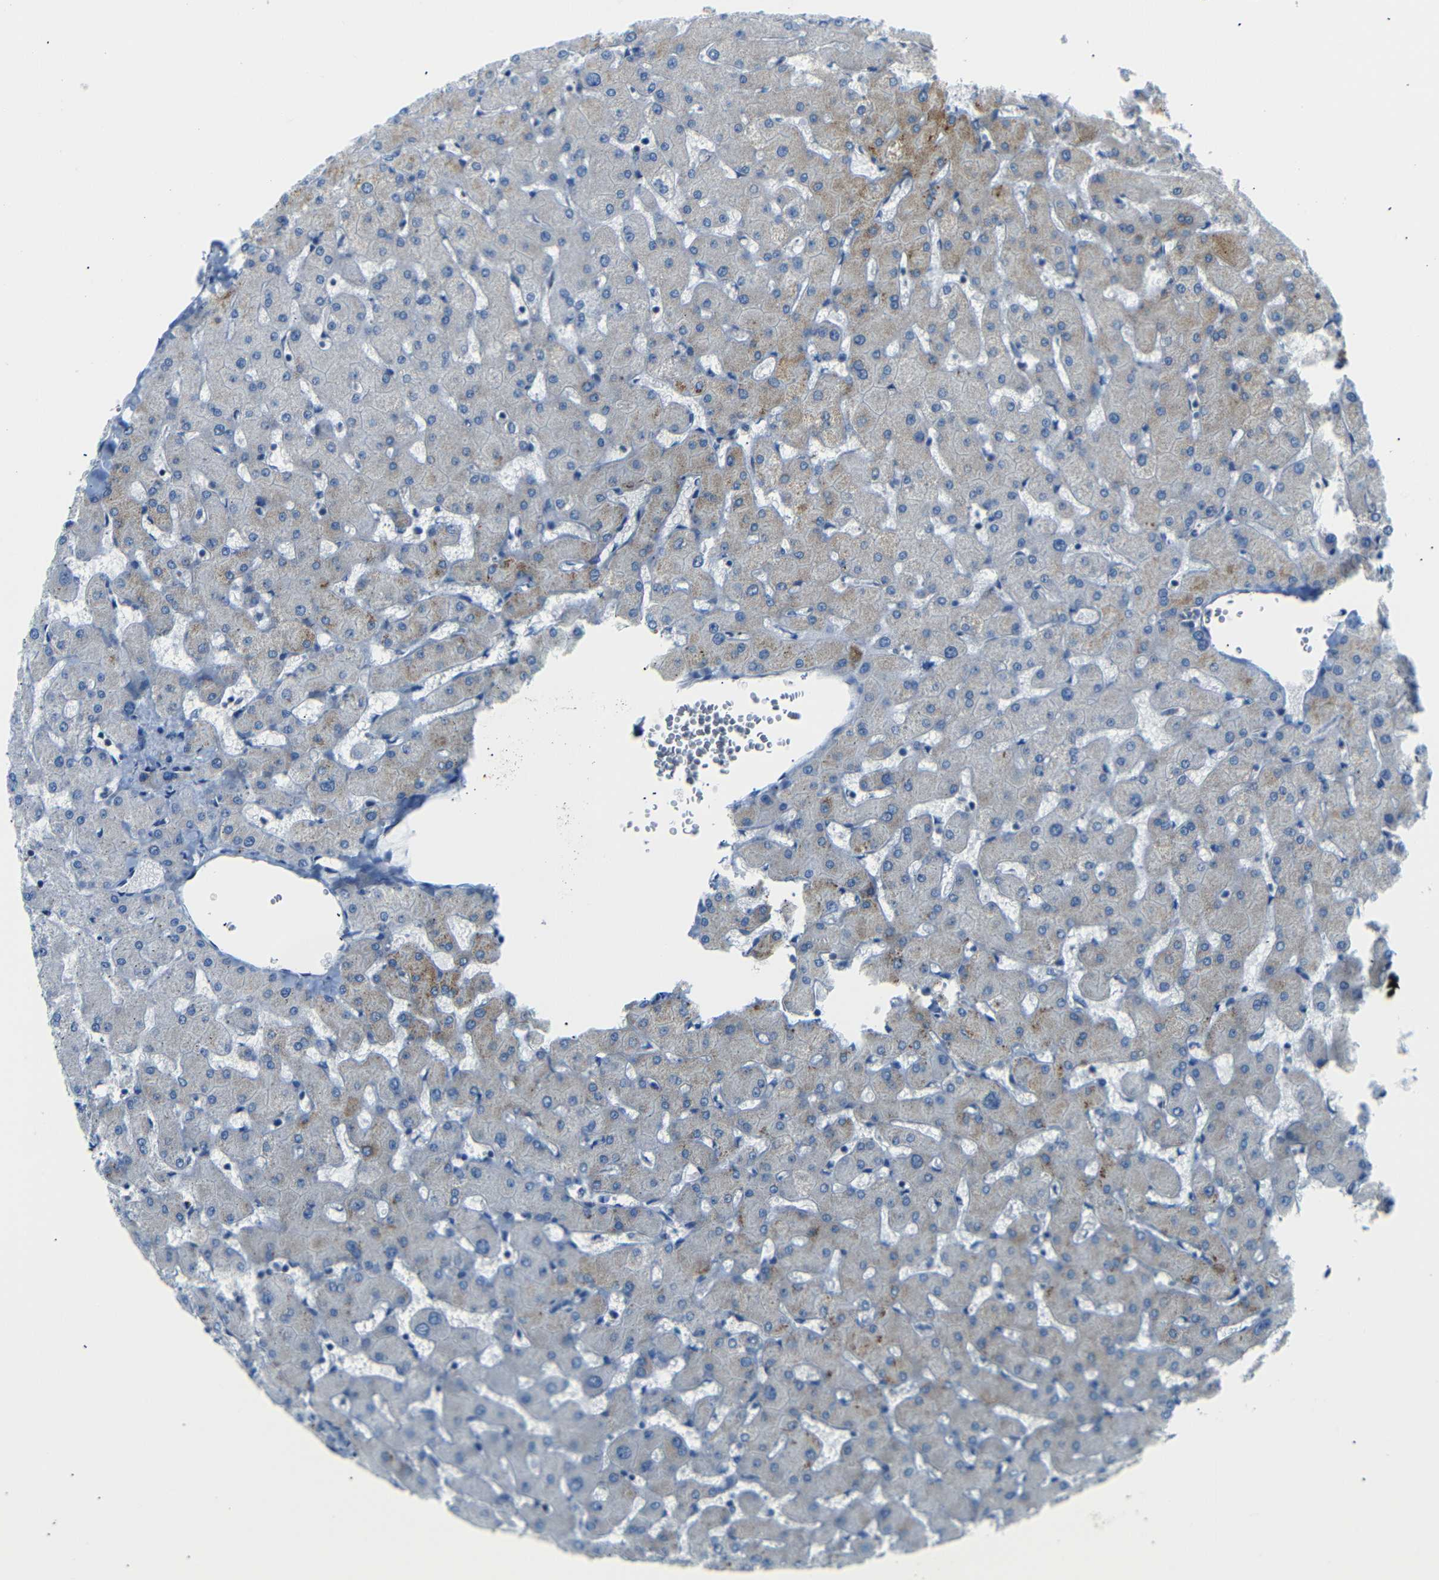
{"staining": {"intensity": "negative", "quantity": "none", "location": "none"}, "tissue": "liver", "cell_type": "Cholangiocytes", "image_type": "normal", "snomed": [{"axis": "morphology", "description": "Normal tissue, NOS"}, {"axis": "topography", "description": "Liver"}], "caption": "Cholangiocytes show no significant protein expression in normal liver.", "gene": "SFN", "patient": {"sex": "female", "age": 63}}